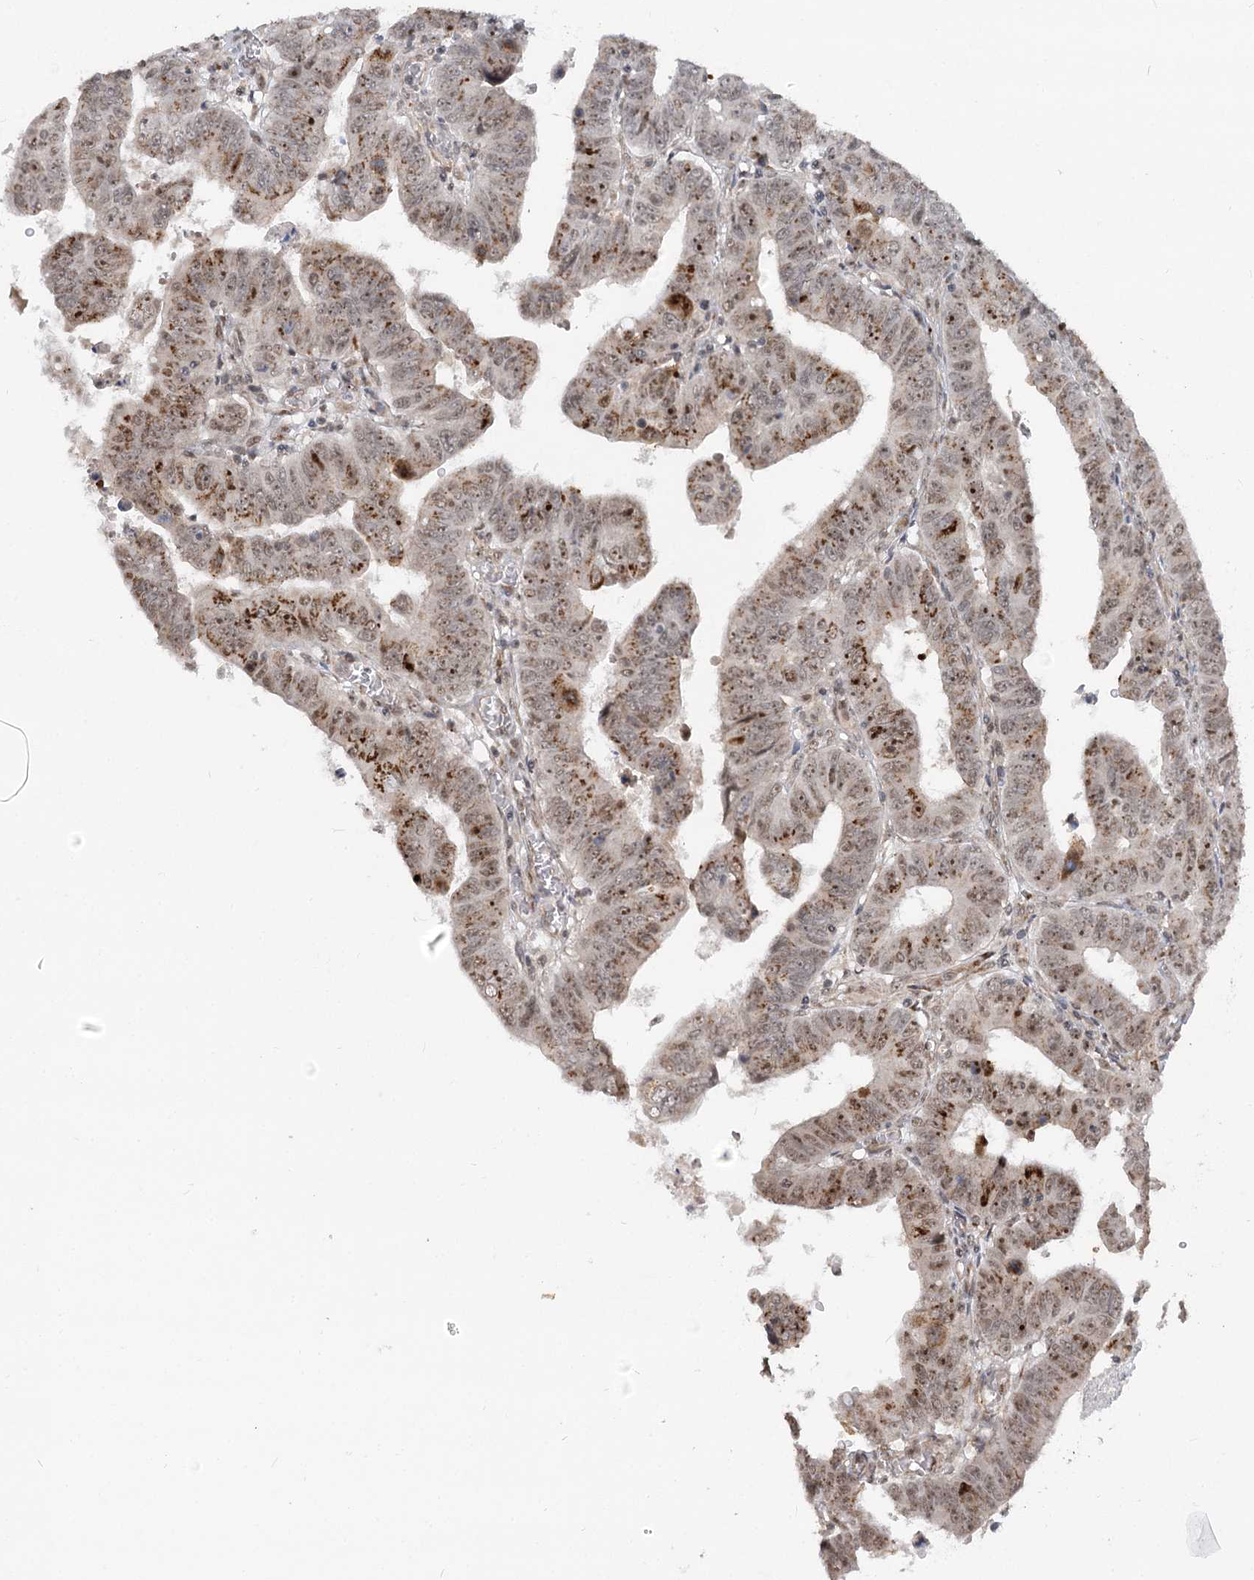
{"staining": {"intensity": "moderate", "quantity": ">75%", "location": "cytoplasmic/membranous,nuclear"}, "tissue": "colorectal cancer", "cell_type": "Tumor cells", "image_type": "cancer", "snomed": [{"axis": "morphology", "description": "Normal tissue, NOS"}, {"axis": "morphology", "description": "Adenocarcinoma, NOS"}, {"axis": "topography", "description": "Rectum"}], "caption": "Brown immunohistochemical staining in human colorectal adenocarcinoma displays moderate cytoplasmic/membranous and nuclear positivity in about >75% of tumor cells.", "gene": "GNL3L", "patient": {"sex": "female", "age": 65}}